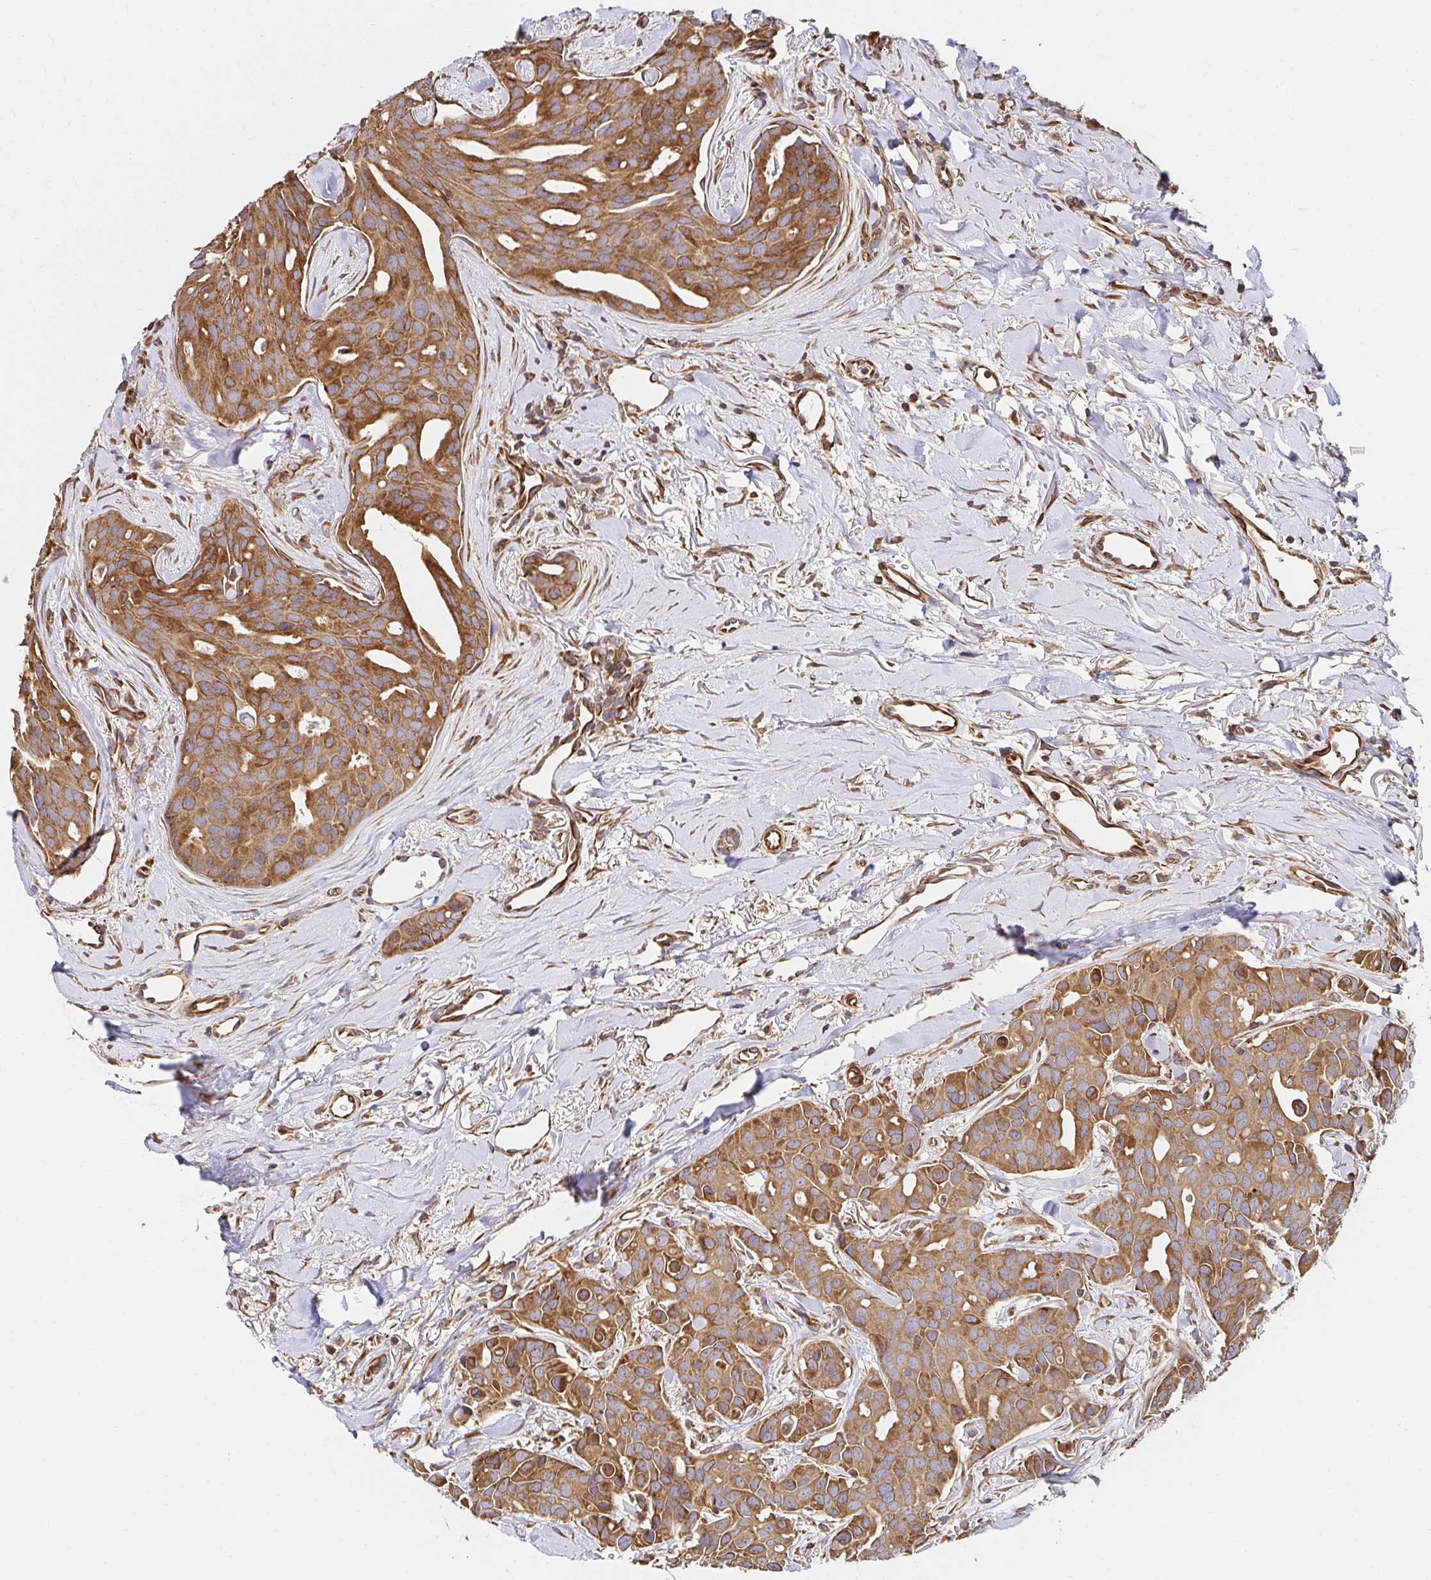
{"staining": {"intensity": "moderate", "quantity": ">75%", "location": "cytoplasmic/membranous"}, "tissue": "breast cancer", "cell_type": "Tumor cells", "image_type": "cancer", "snomed": [{"axis": "morphology", "description": "Duct carcinoma"}, {"axis": "topography", "description": "Breast"}], "caption": "IHC photomicrograph of breast cancer stained for a protein (brown), which exhibits medium levels of moderate cytoplasmic/membranous staining in approximately >75% of tumor cells.", "gene": "APBB1", "patient": {"sex": "female", "age": 54}}